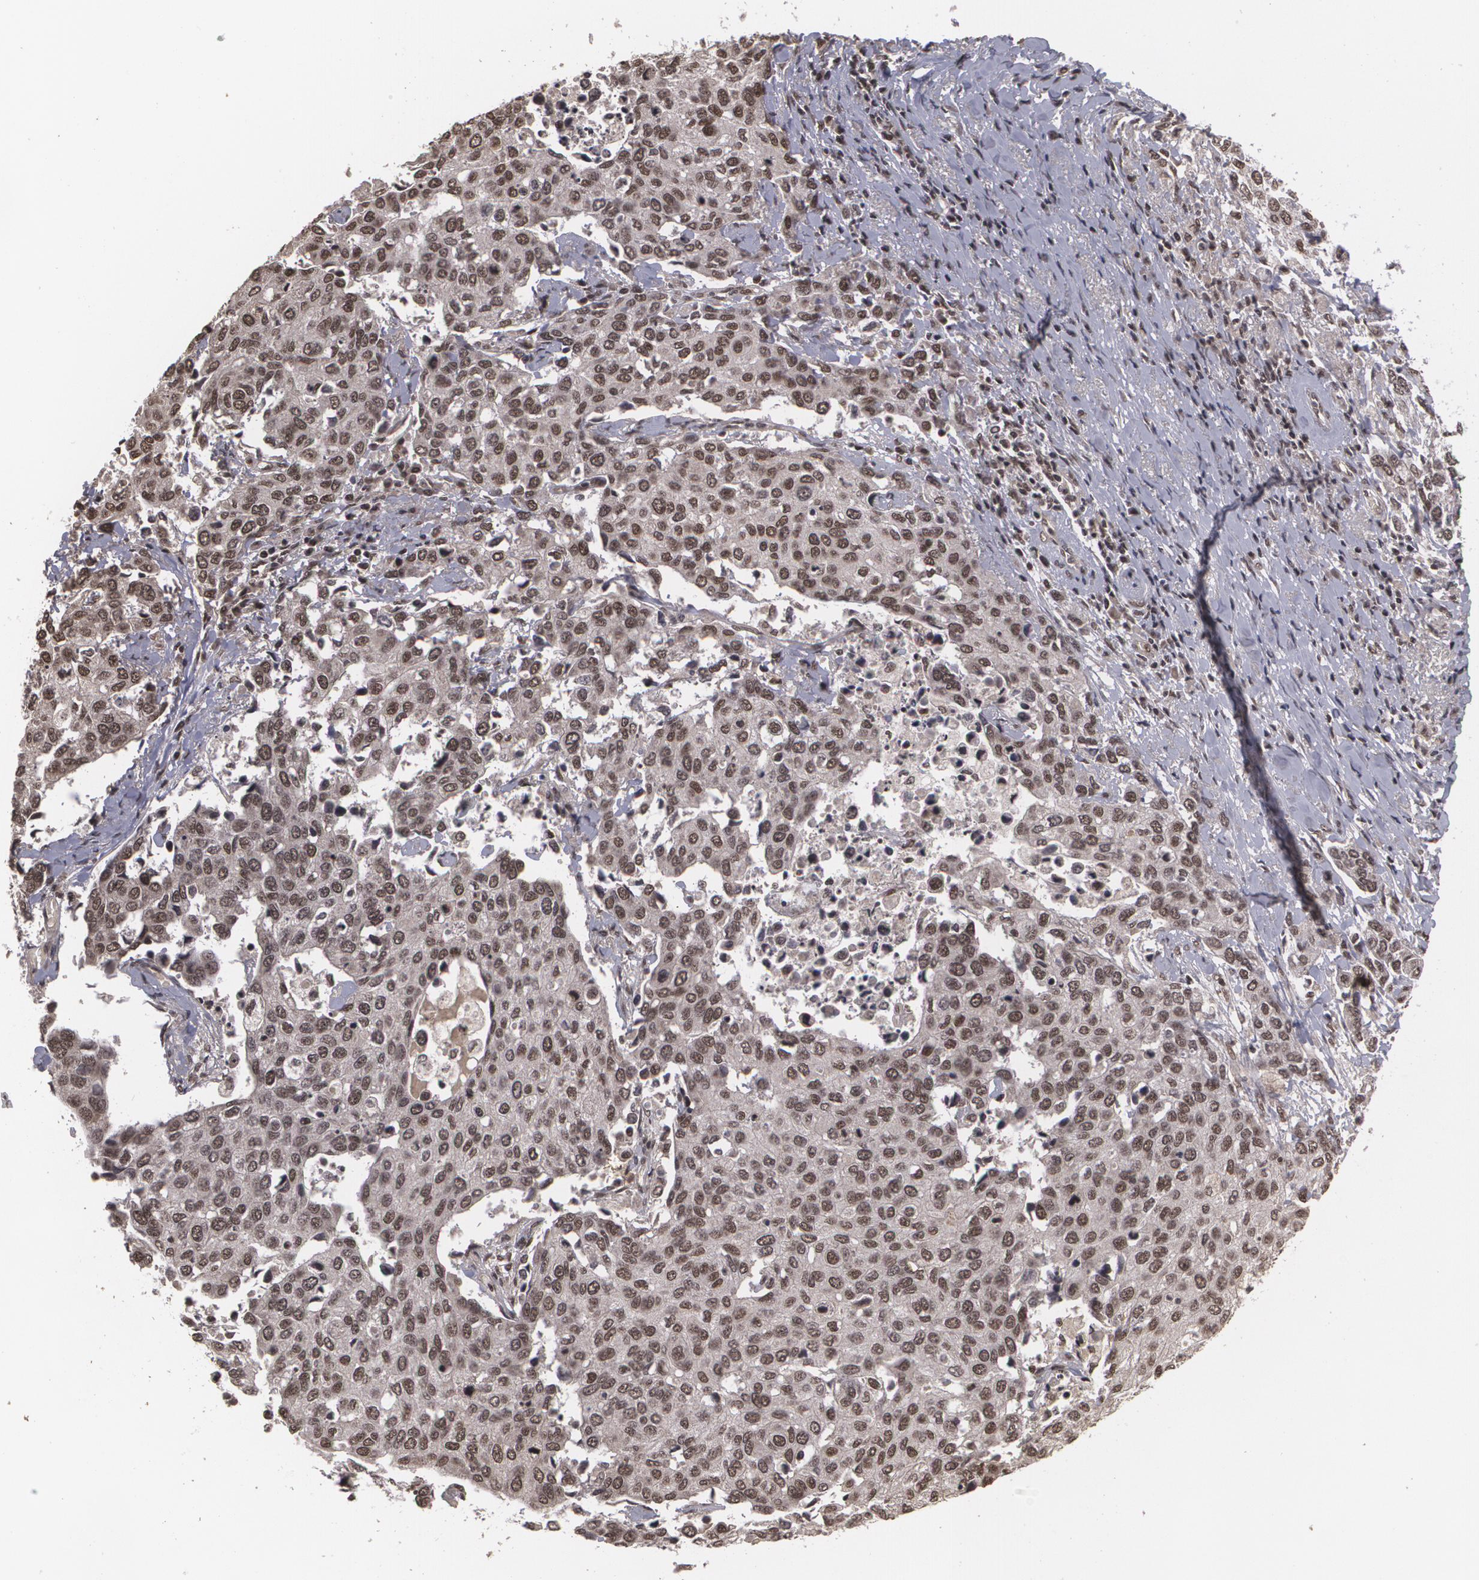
{"staining": {"intensity": "moderate", "quantity": ">75%", "location": "nuclear"}, "tissue": "cervical cancer", "cell_type": "Tumor cells", "image_type": "cancer", "snomed": [{"axis": "morphology", "description": "Squamous cell carcinoma, NOS"}, {"axis": "topography", "description": "Cervix"}], "caption": "Cervical cancer was stained to show a protein in brown. There is medium levels of moderate nuclear staining in approximately >75% of tumor cells. (brown staining indicates protein expression, while blue staining denotes nuclei).", "gene": "RXRB", "patient": {"sex": "female", "age": 54}}